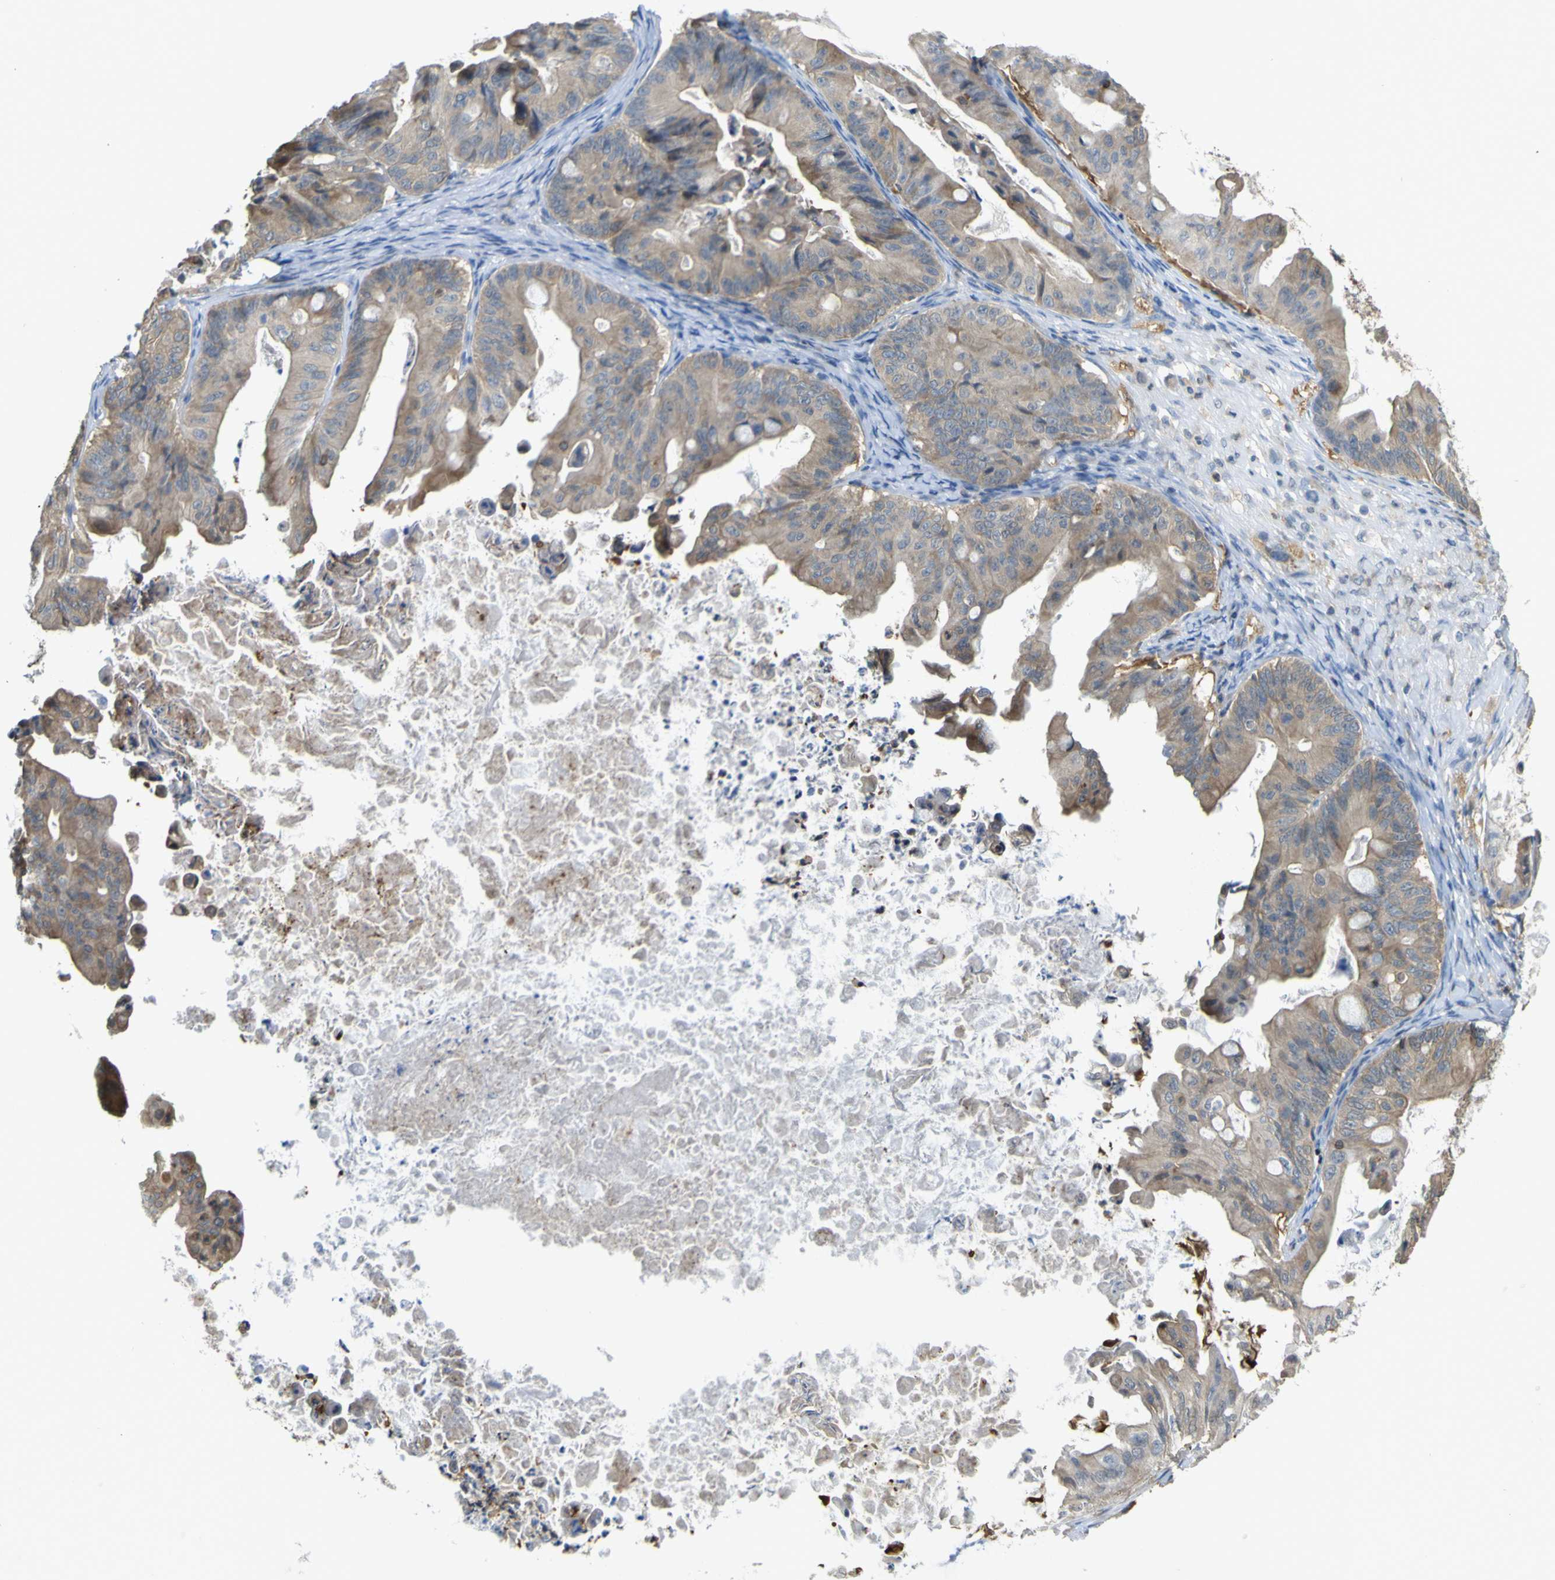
{"staining": {"intensity": "moderate", "quantity": ">75%", "location": "cytoplasmic/membranous"}, "tissue": "ovarian cancer", "cell_type": "Tumor cells", "image_type": "cancer", "snomed": [{"axis": "morphology", "description": "Cystadenocarcinoma, mucinous, NOS"}, {"axis": "topography", "description": "Ovary"}], "caption": "Protein expression analysis of ovarian cancer (mucinous cystadenocarcinoma) shows moderate cytoplasmic/membranous expression in approximately >75% of tumor cells.", "gene": "ABHD3", "patient": {"sex": "female", "age": 37}}